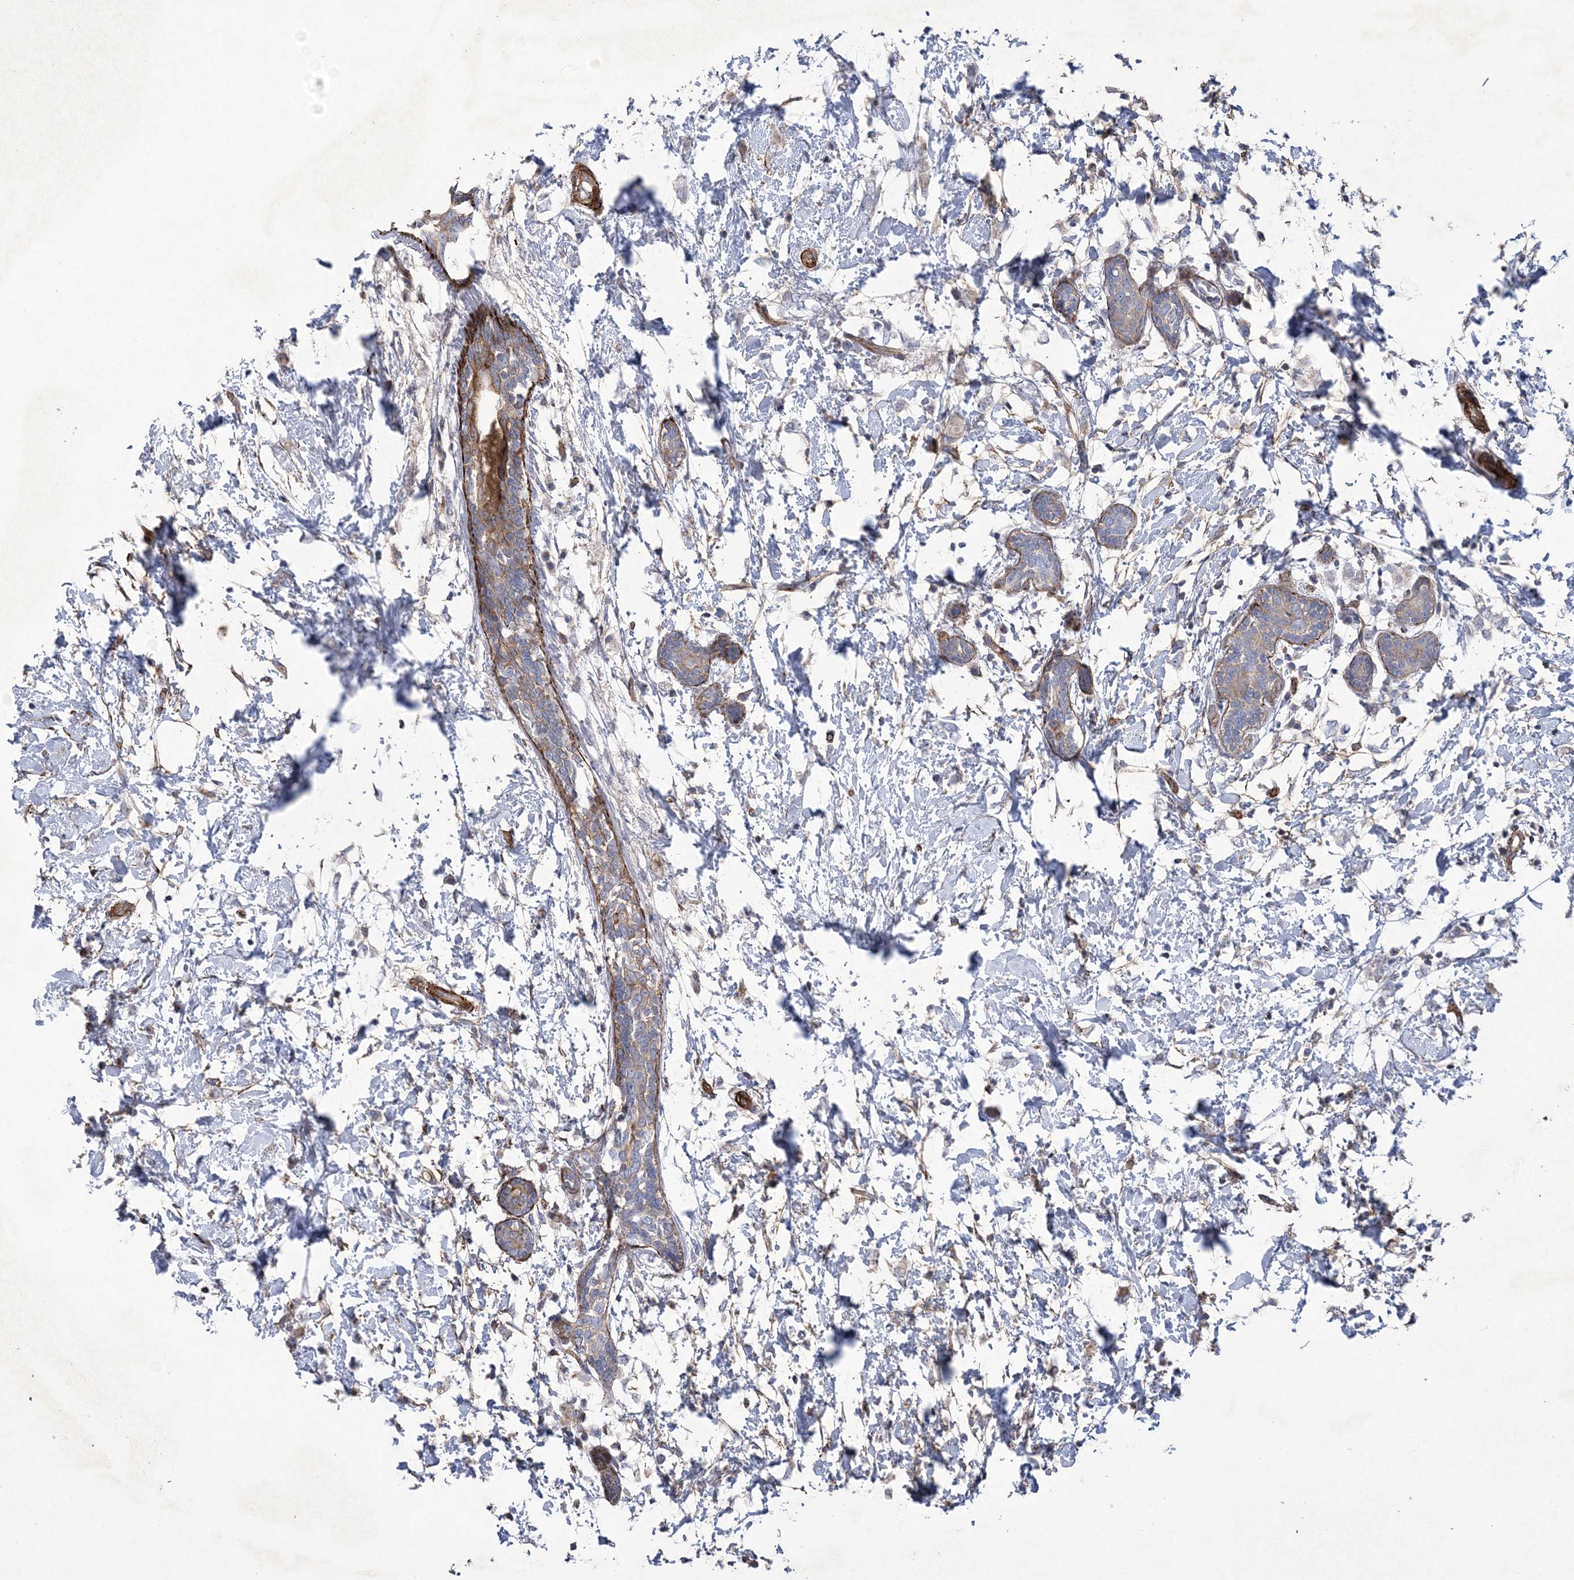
{"staining": {"intensity": "negative", "quantity": "none", "location": "none"}, "tissue": "breast cancer", "cell_type": "Tumor cells", "image_type": "cancer", "snomed": [{"axis": "morphology", "description": "Normal tissue, NOS"}, {"axis": "morphology", "description": "Lobular carcinoma"}, {"axis": "topography", "description": "Breast"}], "caption": "Immunohistochemistry (IHC) photomicrograph of human lobular carcinoma (breast) stained for a protein (brown), which displays no expression in tumor cells.", "gene": "ARSJ", "patient": {"sex": "female", "age": 47}}